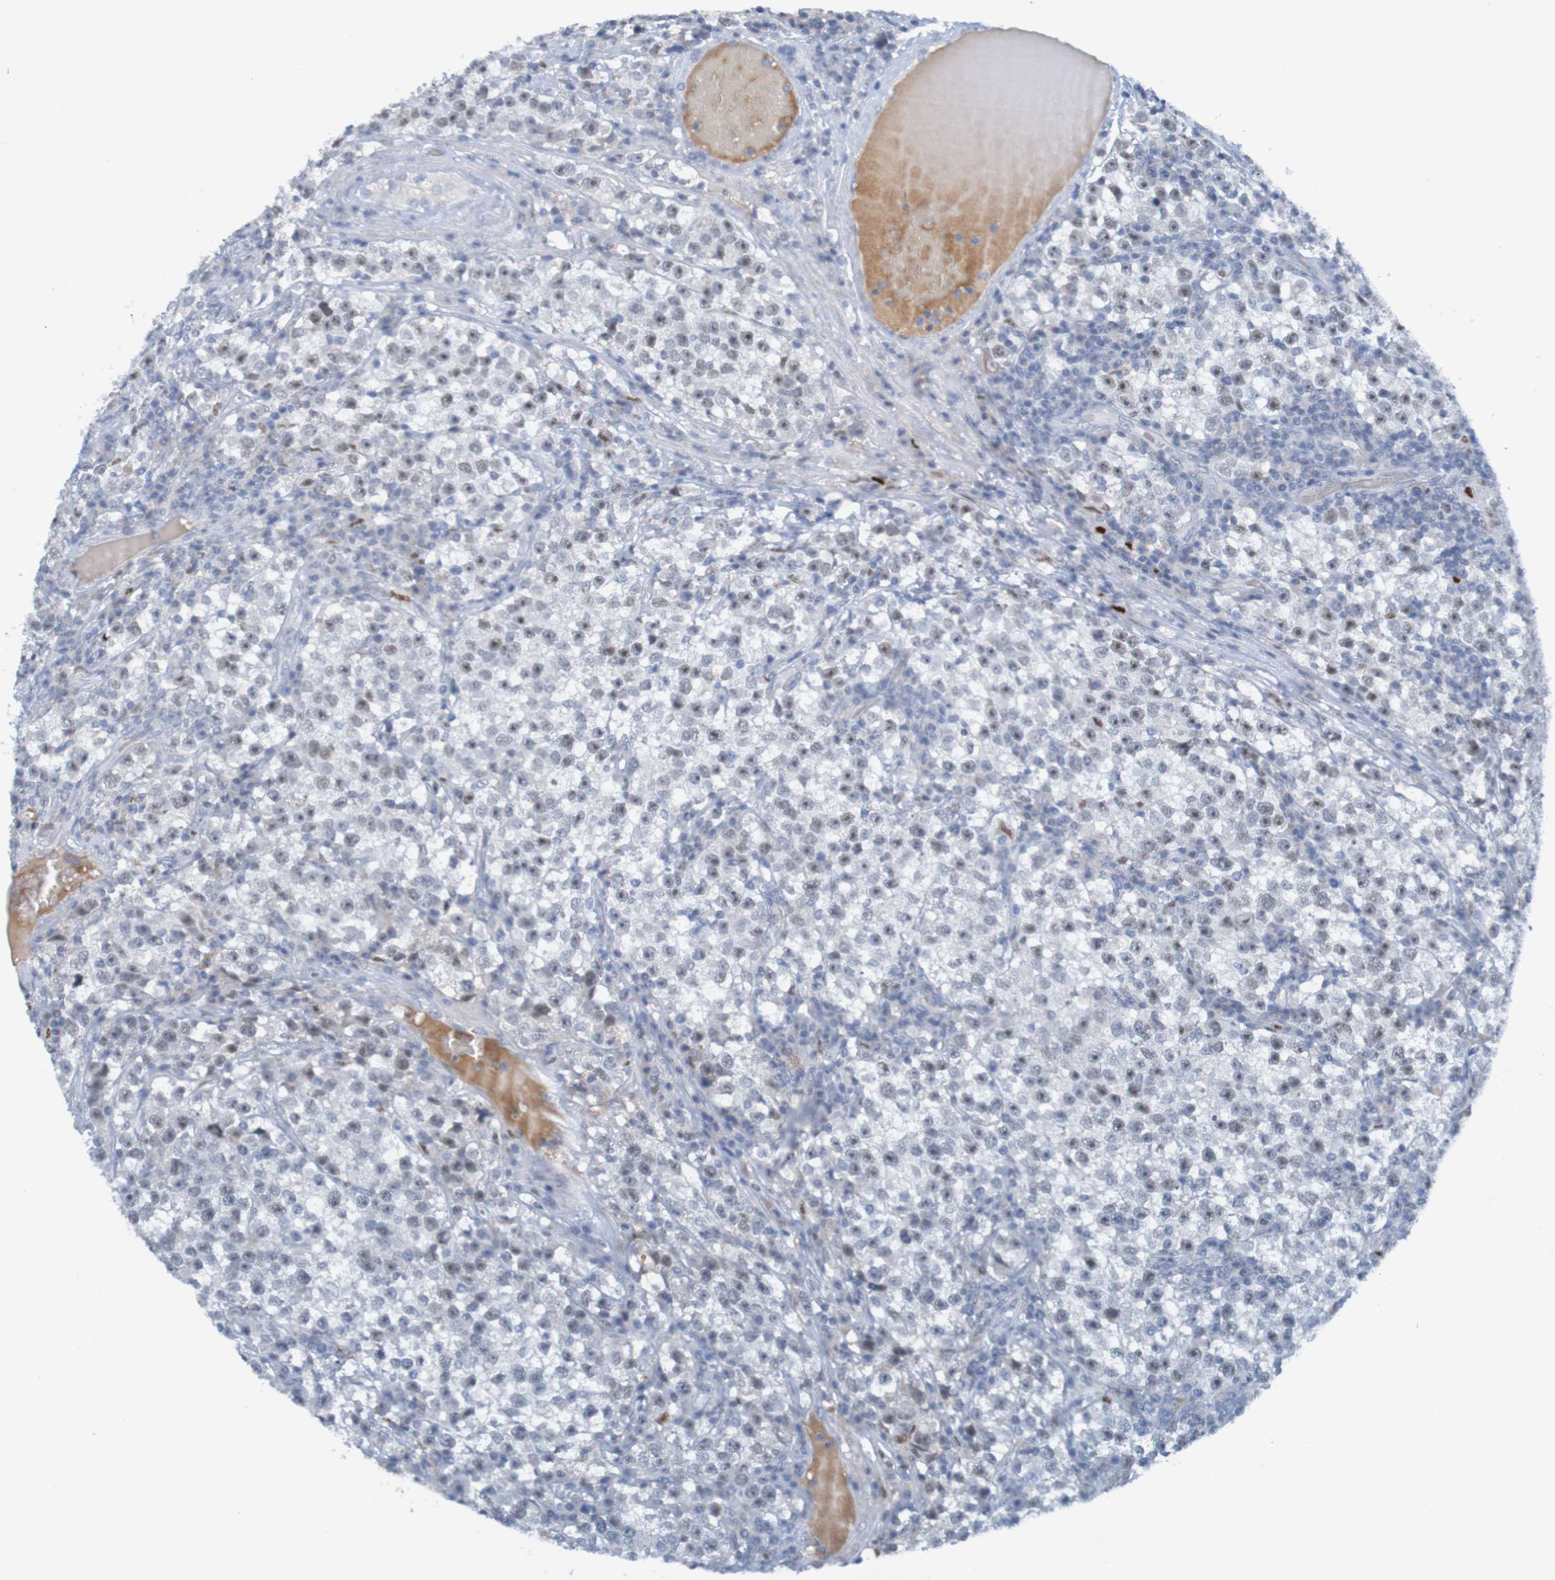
{"staining": {"intensity": "negative", "quantity": "none", "location": "none"}, "tissue": "testis cancer", "cell_type": "Tumor cells", "image_type": "cancer", "snomed": [{"axis": "morphology", "description": "Seminoma, NOS"}, {"axis": "topography", "description": "Testis"}], "caption": "Immunohistochemistry (IHC) micrograph of testis cancer stained for a protein (brown), which displays no expression in tumor cells.", "gene": "USP36", "patient": {"sex": "male", "age": 22}}